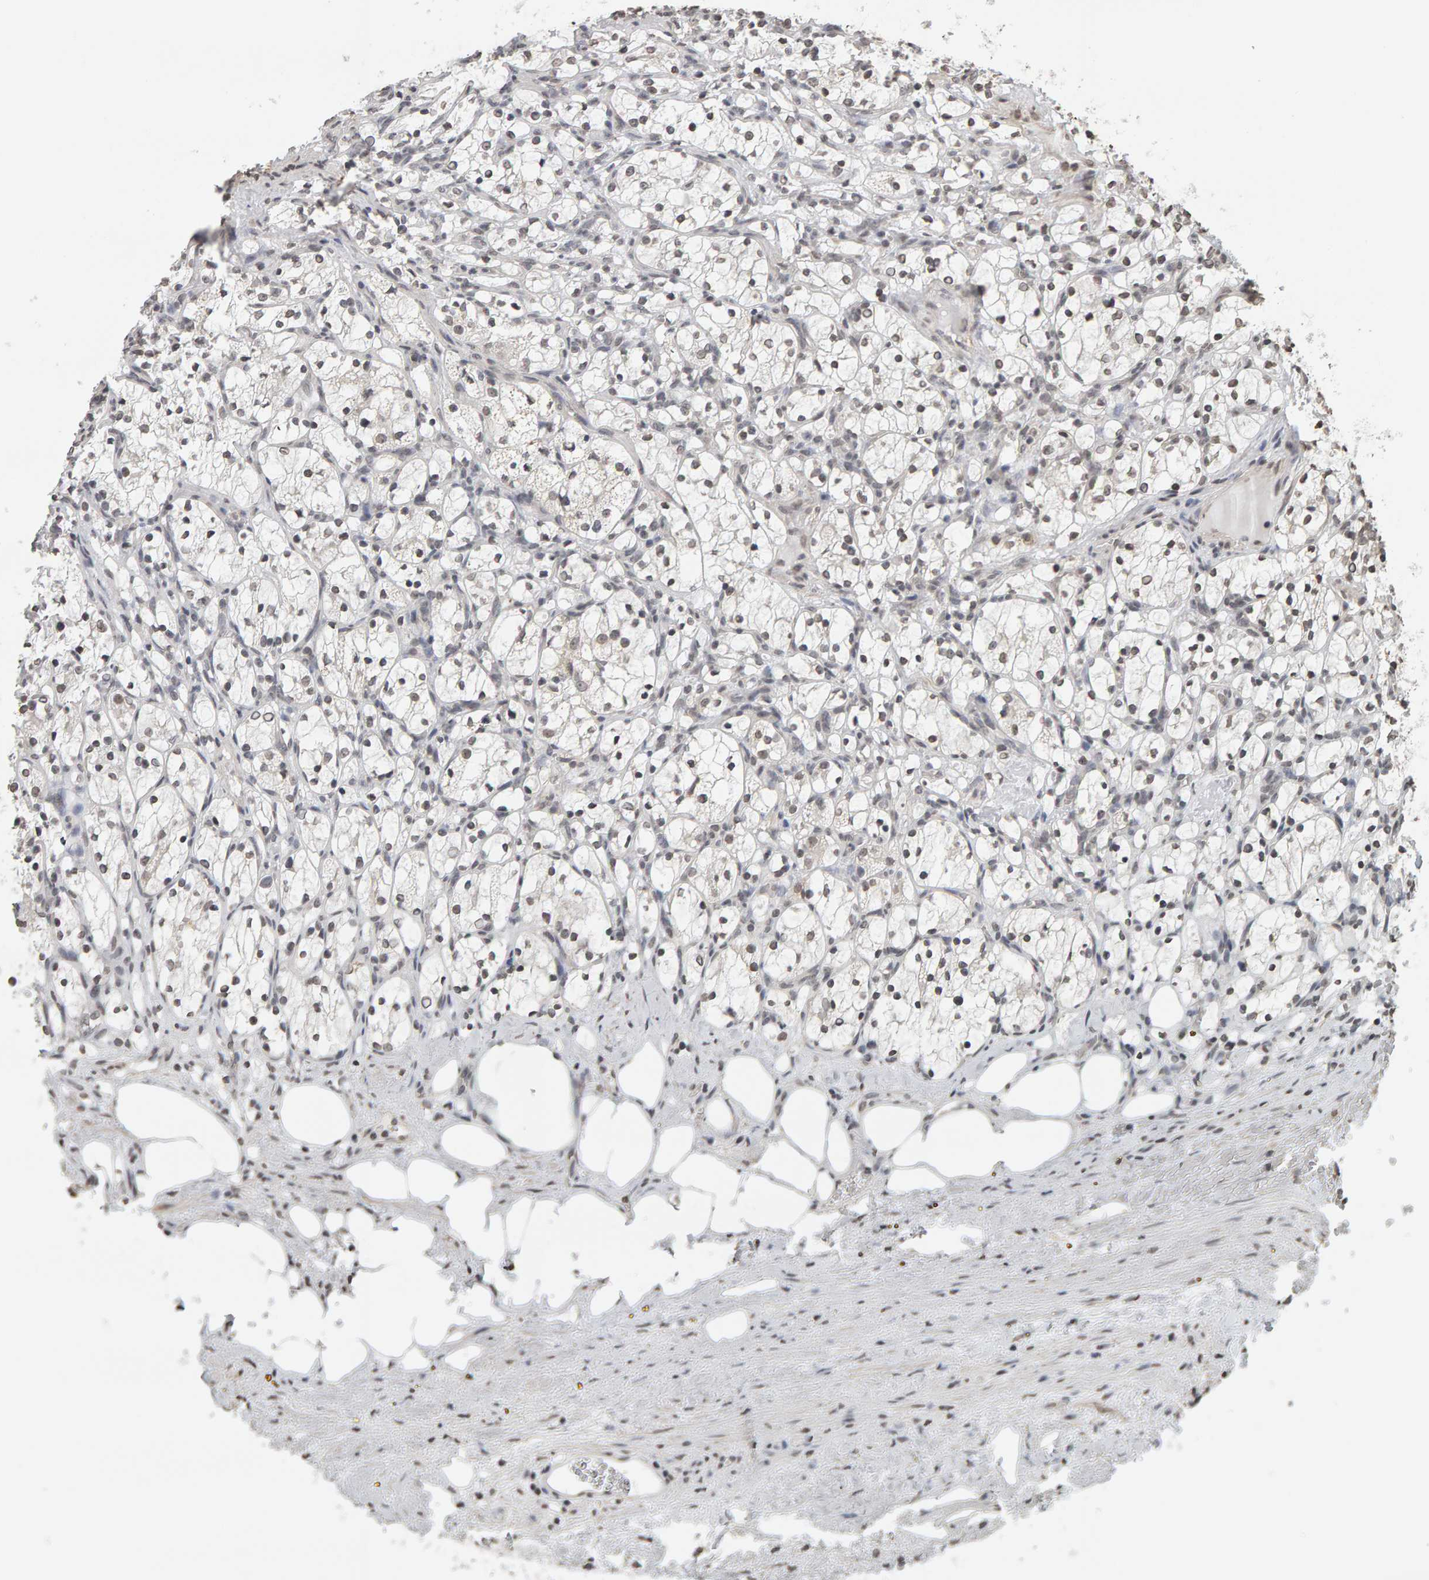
{"staining": {"intensity": "weak", "quantity": ">75%", "location": "nuclear"}, "tissue": "renal cancer", "cell_type": "Tumor cells", "image_type": "cancer", "snomed": [{"axis": "morphology", "description": "Adenocarcinoma, NOS"}, {"axis": "topography", "description": "Kidney"}], "caption": "Protein staining reveals weak nuclear positivity in approximately >75% of tumor cells in renal cancer.", "gene": "AFF4", "patient": {"sex": "female", "age": 69}}